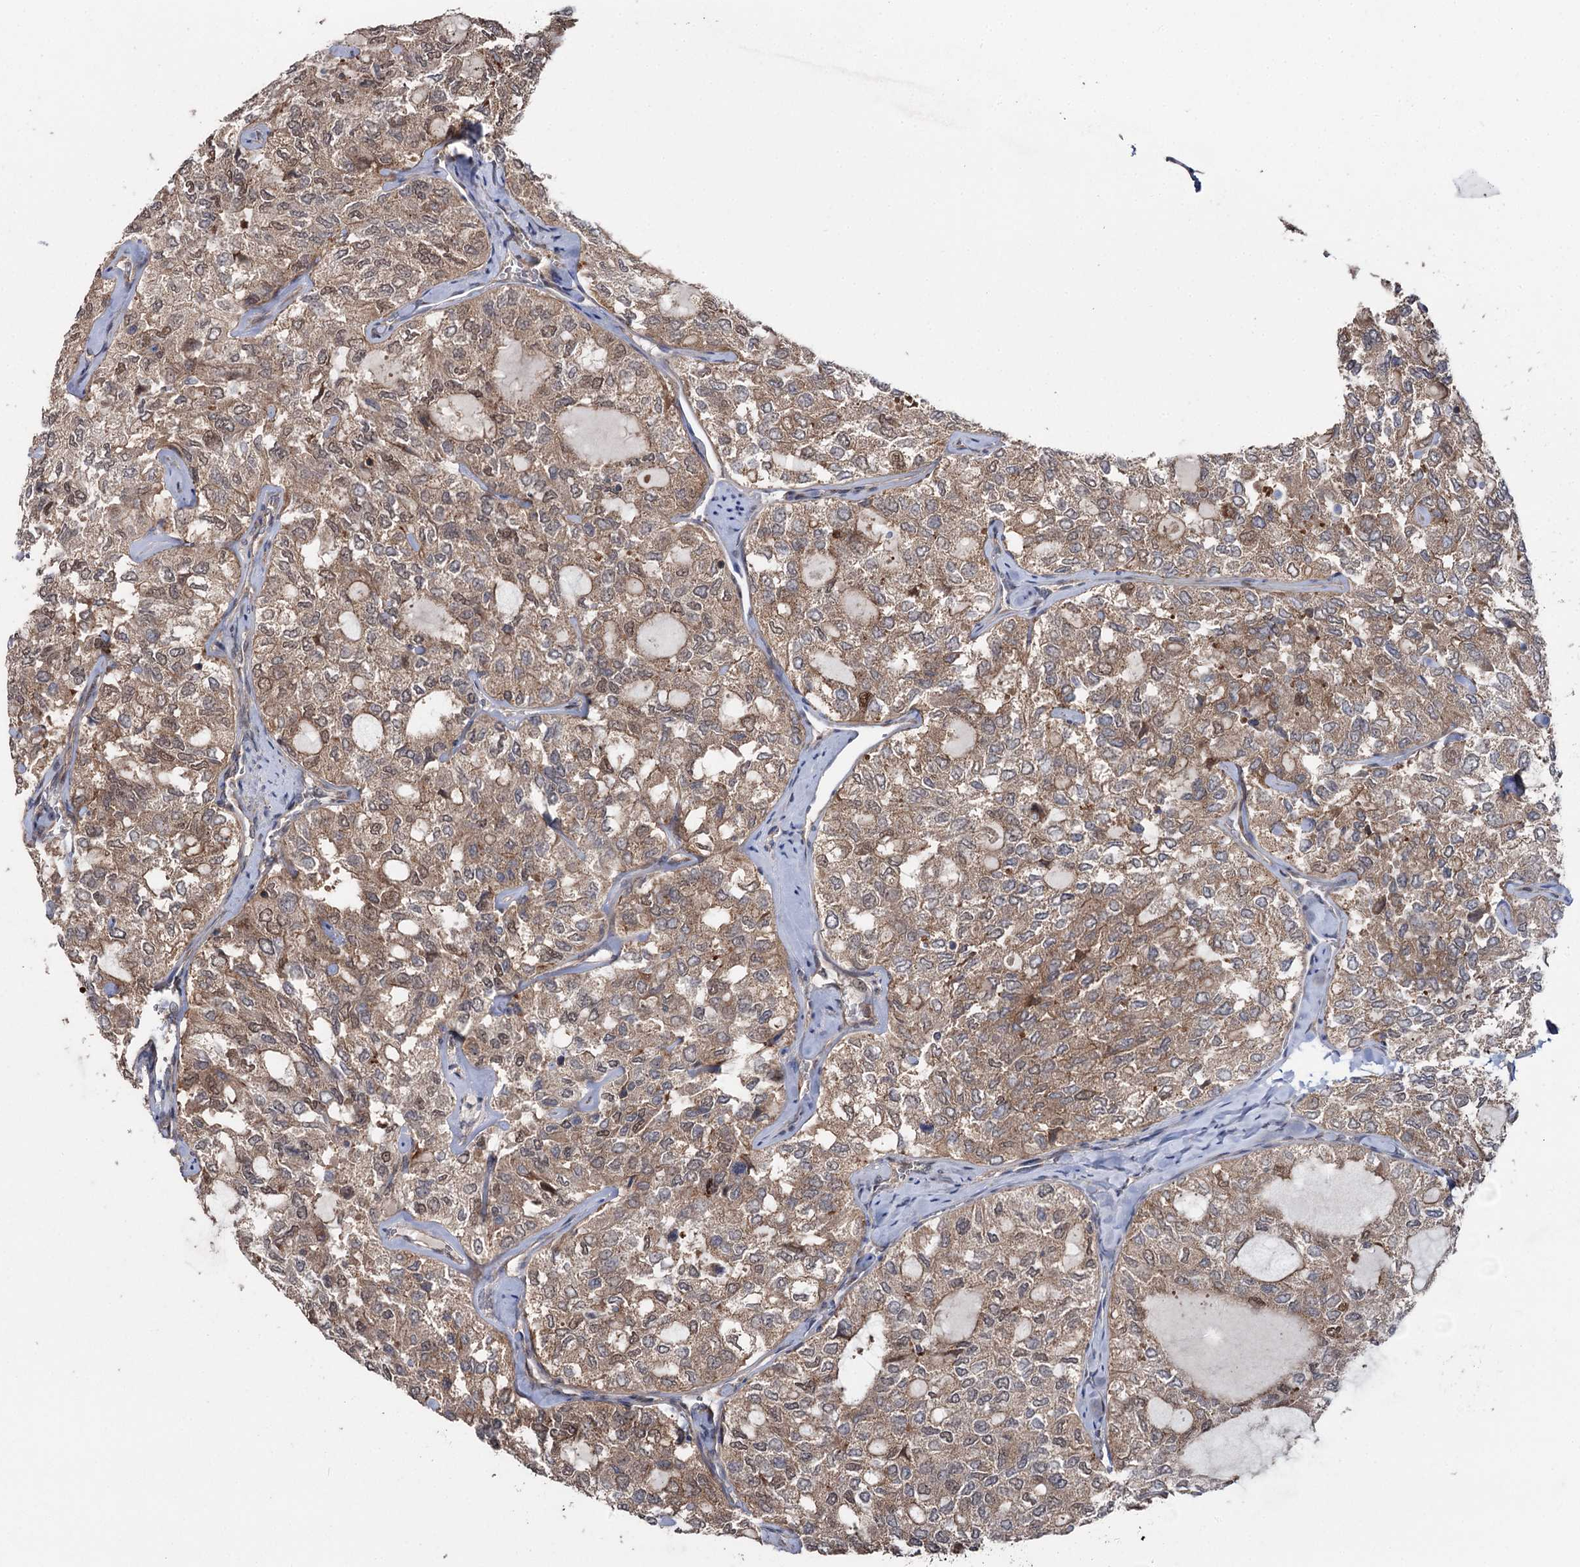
{"staining": {"intensity": "moderate", "quantity": ">75%", "location": "cytoplasmic/membranous,nuclear"}, "tissue": "thyroid cancer", "cell_type": "Tumor cells", "image_type": "cancer", "snomed": [{"axis": "morphology", "description": "Follicular adenoma carcinoma, NOS"}, {"axis": "topography", "description": "Thyroid gland"}], "caption": "The micrograph demonstrates staining of thyroid cancer (follicular adenoma carcinoma), revealing moderate cytoplasmic/membranous and nuclear protein expression (brown color) within tumor cells.", "gene": "STX6", "patient": {"sex": "male", "age": 75}}